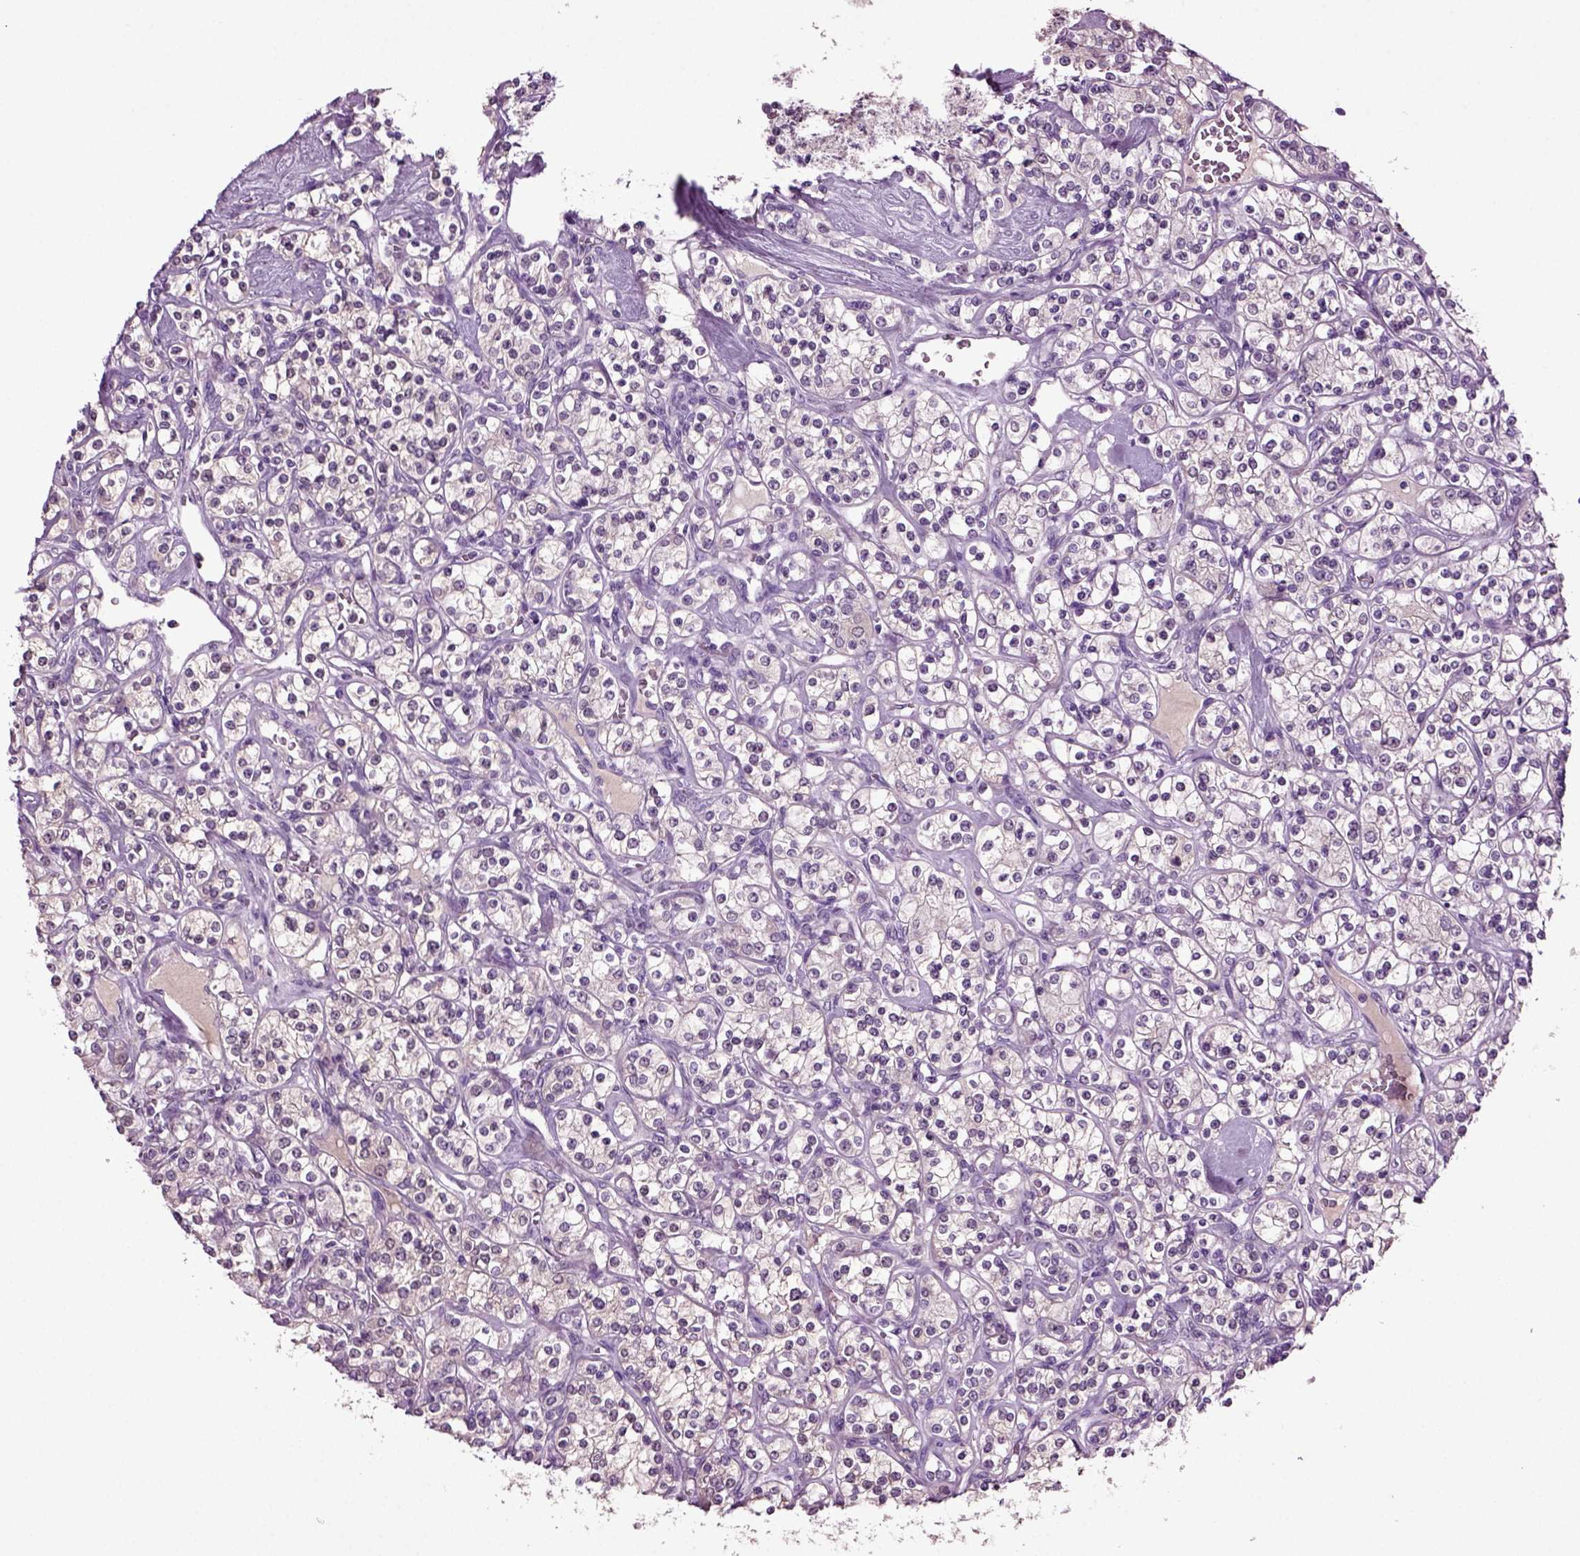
{"staining": {"intensity": "negative", "quantity": "none", "location": "none"}, "tissue": "renal cancer", "cell_type": "Tumor cells", "image_type": "cancer", "snomed": [{"axis": "morphology", "description": "Adenocarcinoma, NOS"}, {"axis": "topography", "description": "Kidney"}], "caption": "Protein analysis of renal cancer (adenocarcinoma) reveals no significant expression in tumor cells.", "gene": "FGF11", "patient": {"sex": "male", "age": 77}}